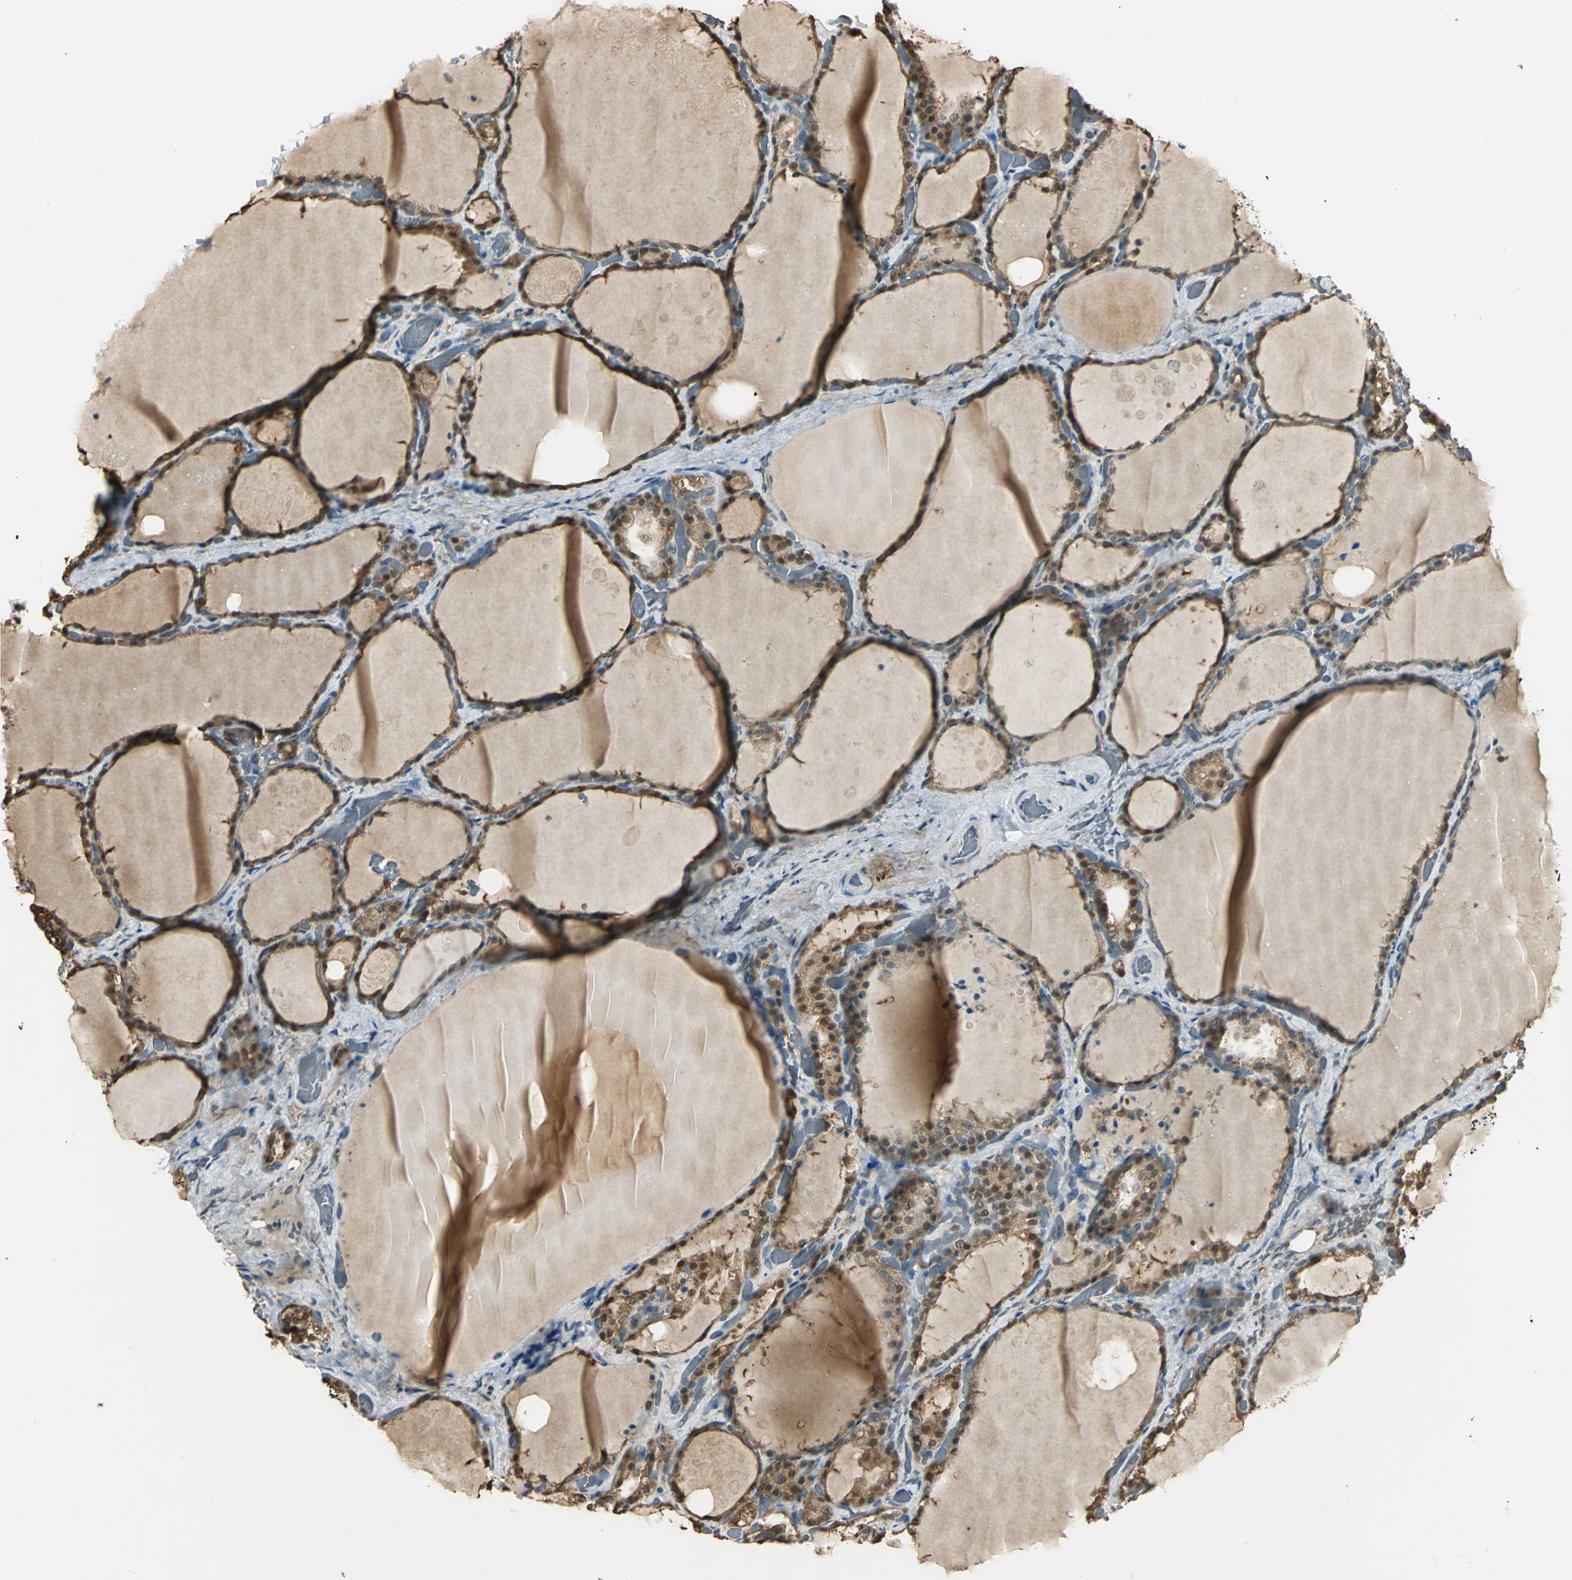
{"staining": {"intensity": "moderate", "quantity": ">75%", "location": "cytoplasmic/membranous,nuclear"}, "tissue": "thyroid gland", "cell_type": "Glandular cells", "image_type": "normal", "snomed": [{"axis": "morphology", "description": "Normal tissue, NOS"}, {"axis": "topography", "description": "Thyroid gland"}], "caption": "Approximately >75% of glandular cells in benign thyroid gland display moderate cytoplasmic/membranous,nuclear protein positivity as visualized by brown immunohistochemical staining.", "gene": "PARK7", "patient": {"sex": "male", "age": 61}}